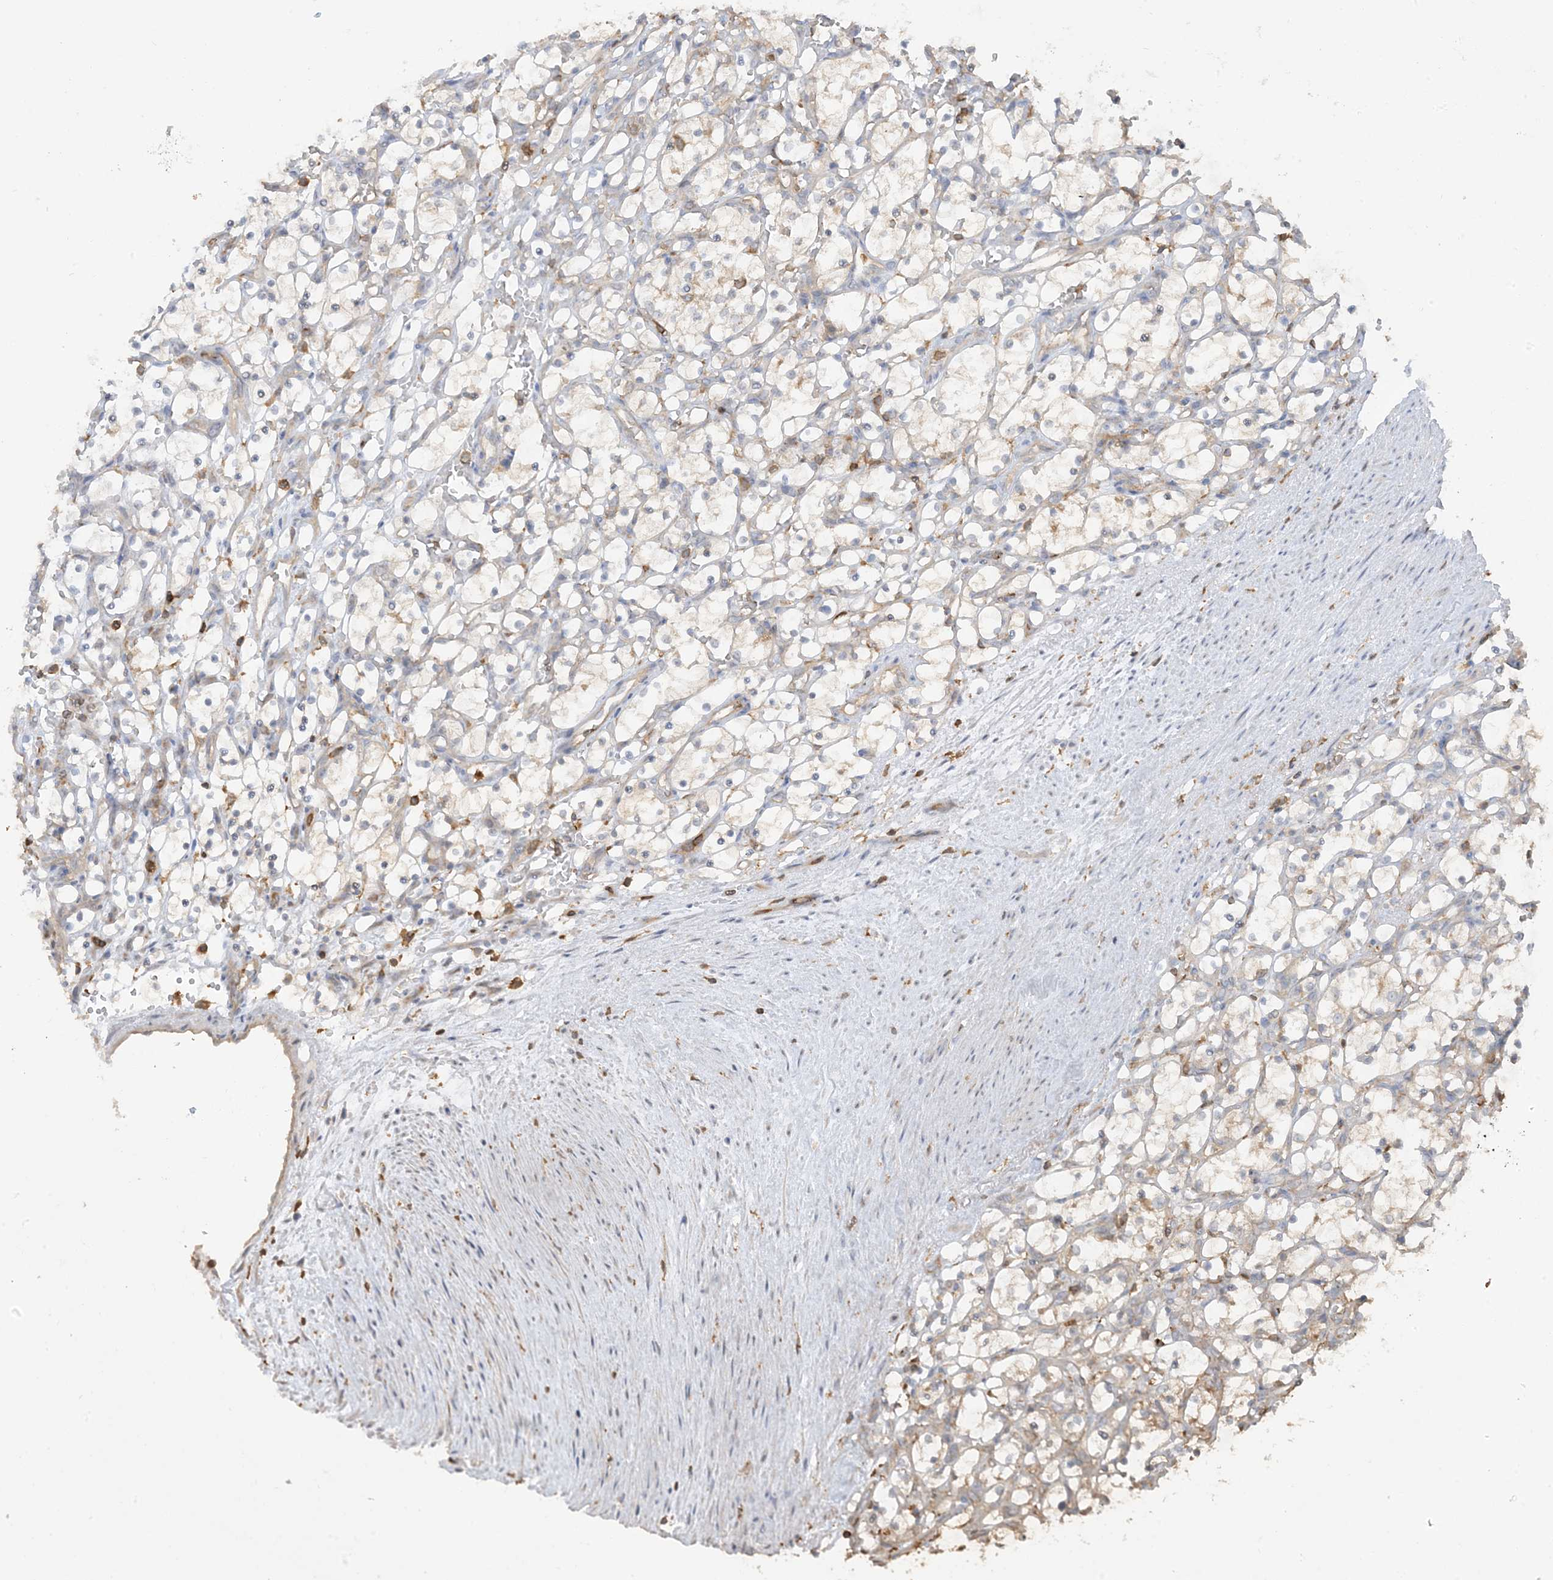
{"staining": {"intensity": "weak", "quantity": "<25%", "location": "cytoplasmic/membranous"}, "tissue": "renal cancer", "cell_type": "Tumor cells", "image_type": "cancer", "snomed": [{"axis": "morphology", "description": "Adenocarcinoma, NOS"}, {"axis": "topography", "description": "Kidney"}], "caption": "The histopathology image displays no significant staining in tumor cells of adenocarcinoma (renal).", "gene": "CAPZB", "patient": {"sex": "female", "age": 69}}